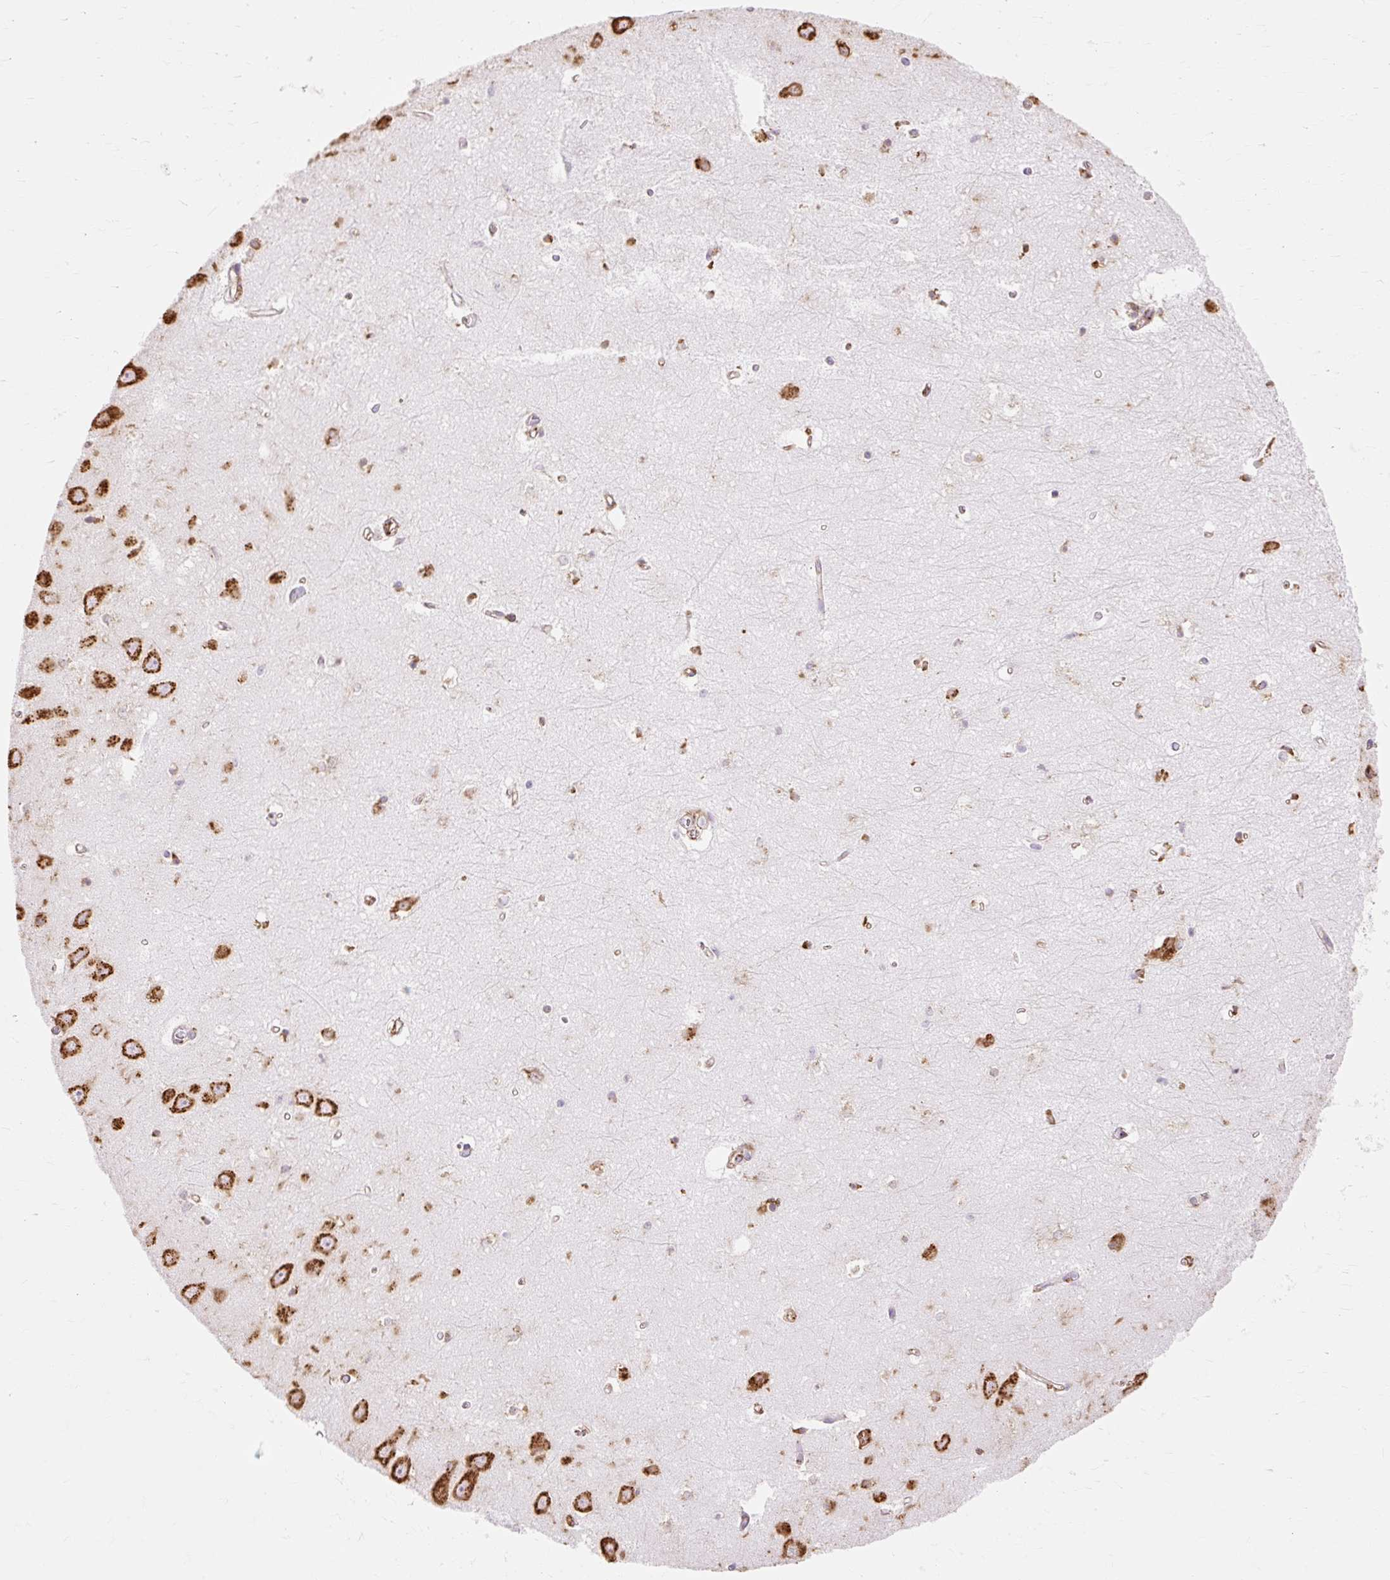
{"staining": {"intensity": "moderate", "quantity": "25%-75%", "location": "cytoplasmic/membranous"}, "tissue": "hippocampus", "cell_type": "Glial cells", "image_type": "normal", "snomed": [{"axis": "morphology", "description": "Normal tissue, NOS"}, {"axis": "topography", "description": "Hippocampus"}], "caption": "Protein positivity by immunohistochemistry (IHC) demonstrates moderate cytoplasmic/membranous positivity in approximately 25%-75% of glial cells in benign hippocampus.", "gene": "ENSG00000260836", "patient": {"sex": "female", "age": 64}}